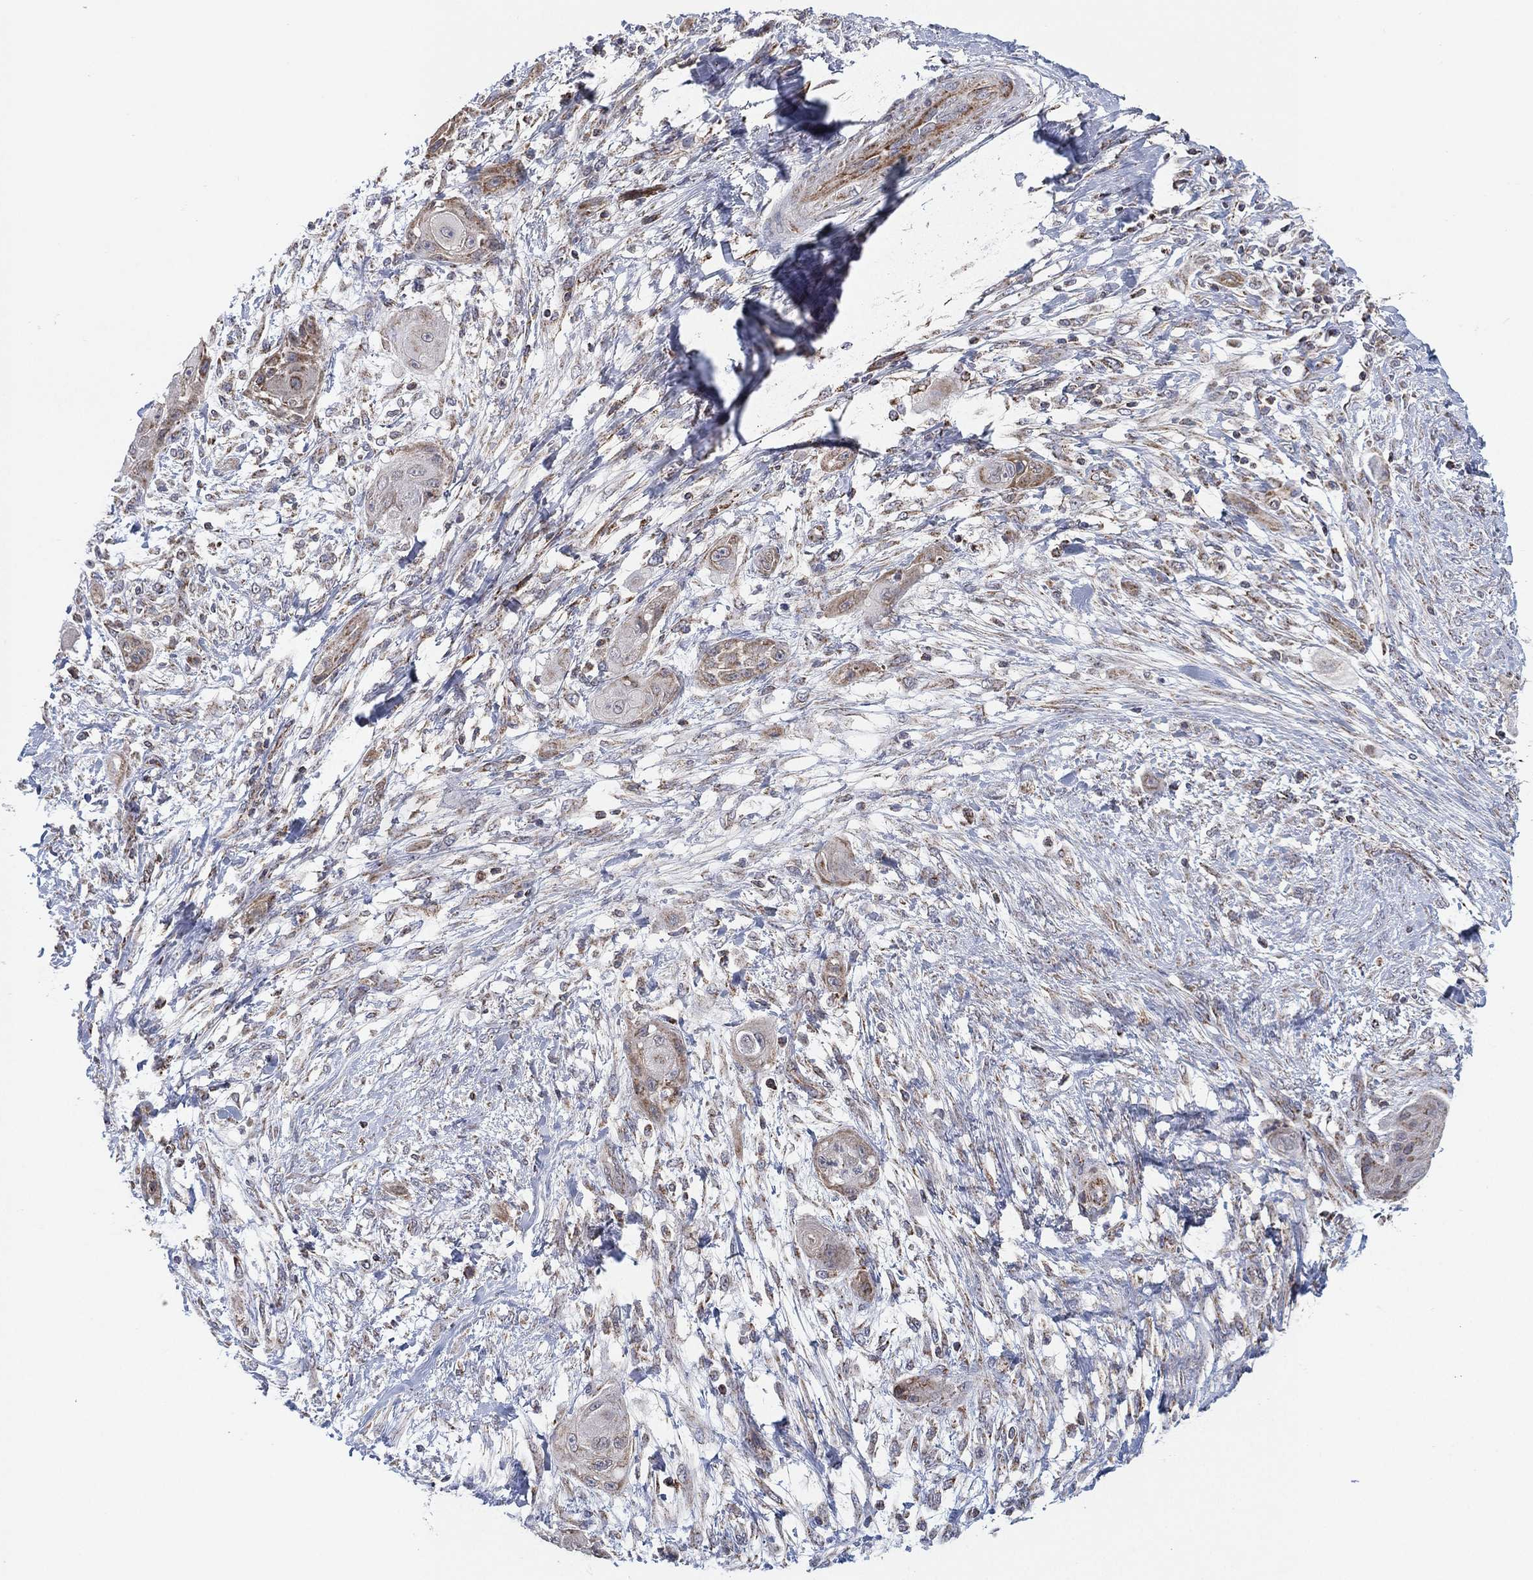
{"staining": {"intensity": "weak", "quantity": "25%-75%", "location": "cytoplasmic/membranous"}, "tissue": "skin cancer", "cell_type": "Tumor cells", "image_type": "cancer", "snomed": [{"axis": "morphology", "description": "Squamous cell carcinoma, NOS"}, {"axis": "topography", "description": "Skin"}], "caption": "Immunohistochemistry (DAB (3,3'-diaminobenzidine)) staining of human skin cancer reveals weak cytoplasmic/membranous protein positivity in about 25%-75% of tumor cells. (DAB IHC with brightfield microscopy, high magnification).", "gene": "PSMG4", "patient": {"sex": "male", "age": 62}}